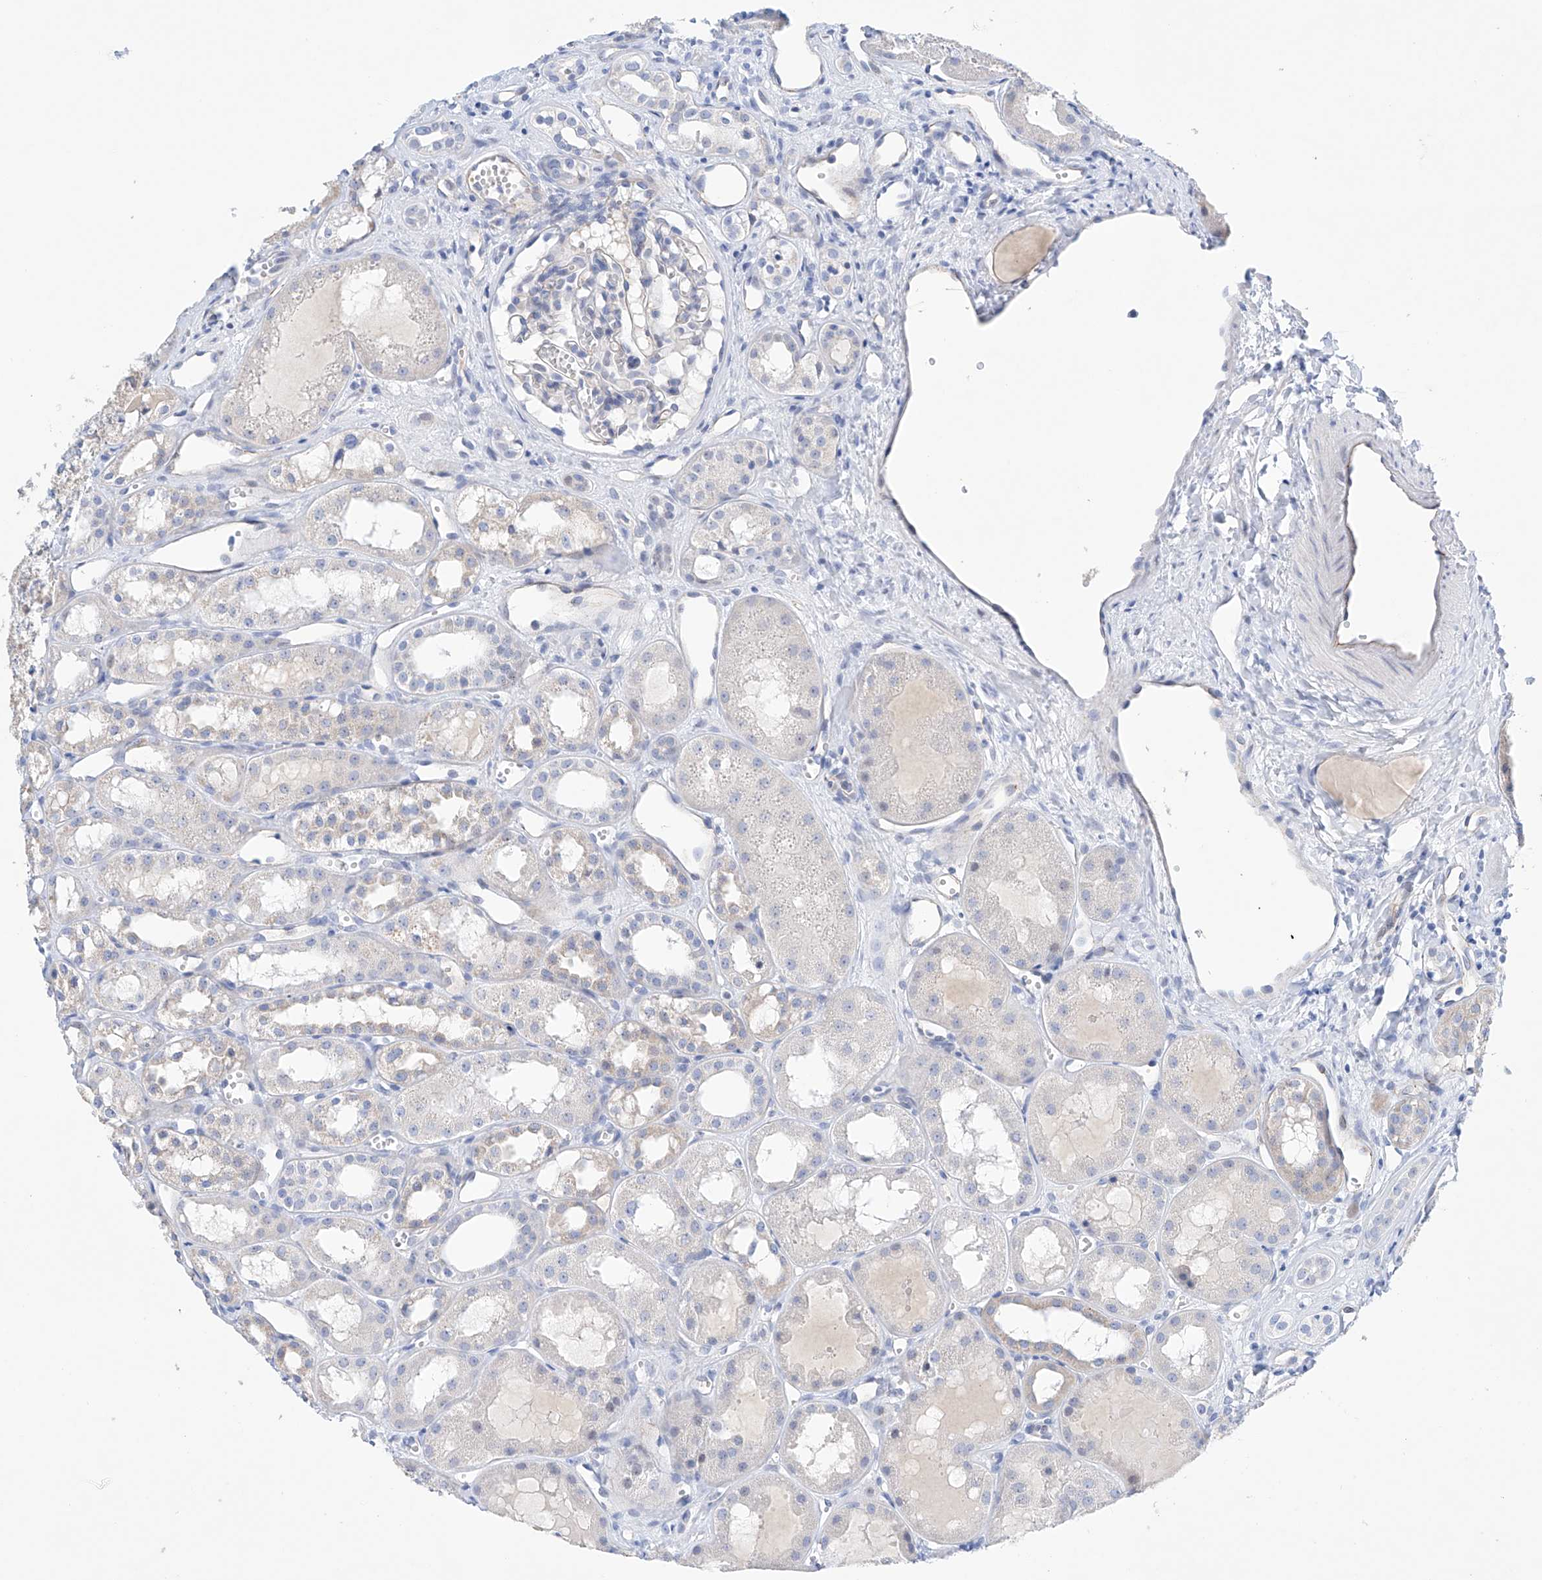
{"staining": {"intensity": "negative", "quantity": "none", "location": "none"}, "tissue": "kidney", "cell_type": "Cells in glomeruli", "image_type": "normal", "snomed": [{"axis": "morphology", "description": "Normal tissue, NOS"}, {"axis": "topography", "description": "Kidney"}], "caption": "DAB immunohistochemical staining of normal human kidney displays no significant expression in cells in glomeruli.", "gene": "ETV7", "patient": {"sex": "male", "age": 16}}